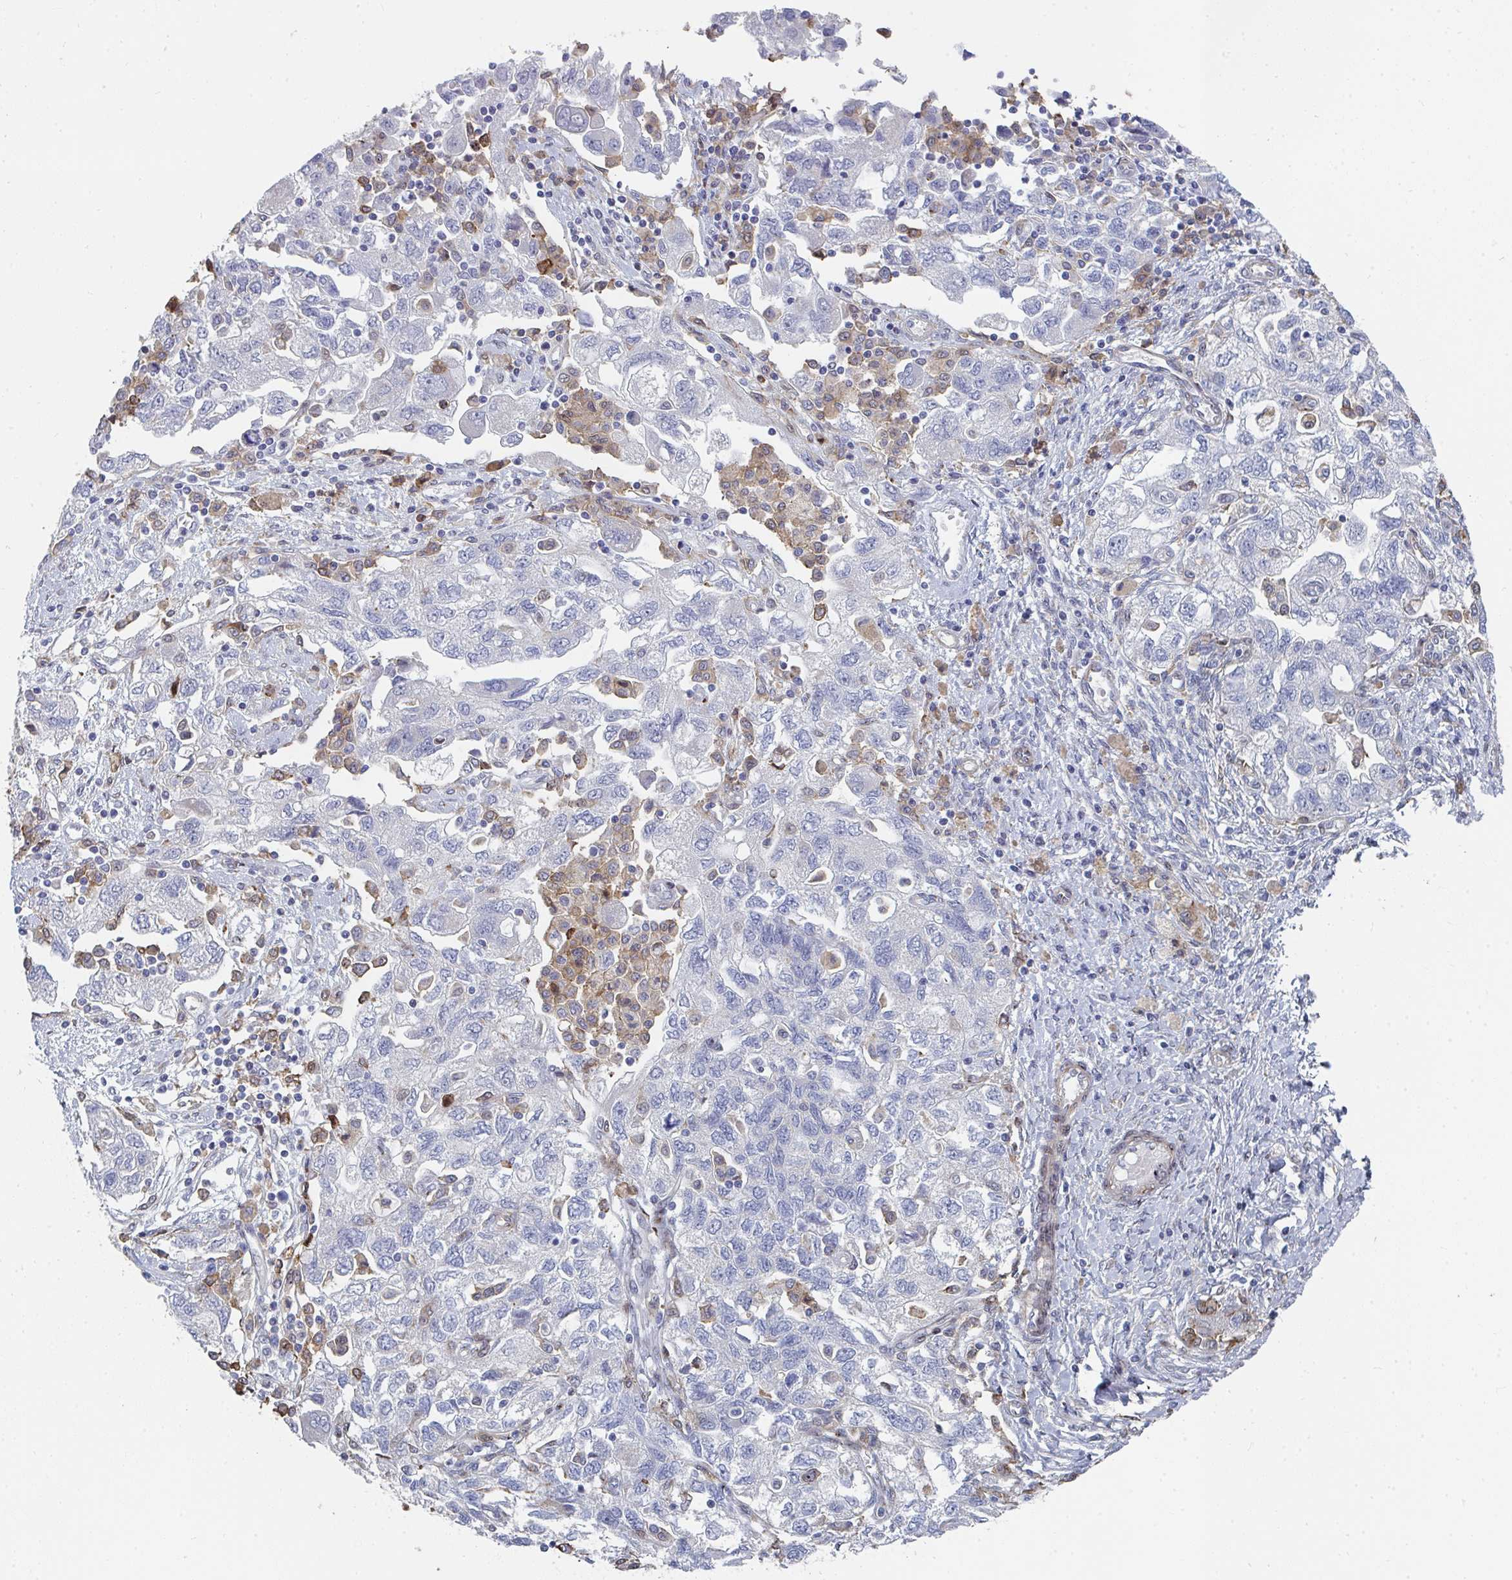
{"staining": {"intensity": "negative", "quantity": "none", "location": "none"}, "tissue": "ovarian cancer", "cell_type": "Tumor cells", "image_type": "cancer", "snomed": [{"axis": "morphology", "description": "Carcinoma, NOS"}, {"axis": "morphology", "description": "Cystadenocarcinoma, serous, NOS"}, {"axis": "topography", "description": "Ovary"}], "caption": "Histopathology image shows no protein staining in tumor cells of ovarian cancer tissue.", "gene": "PSMG1", "patient": {"sex": "female", "age": 69}}